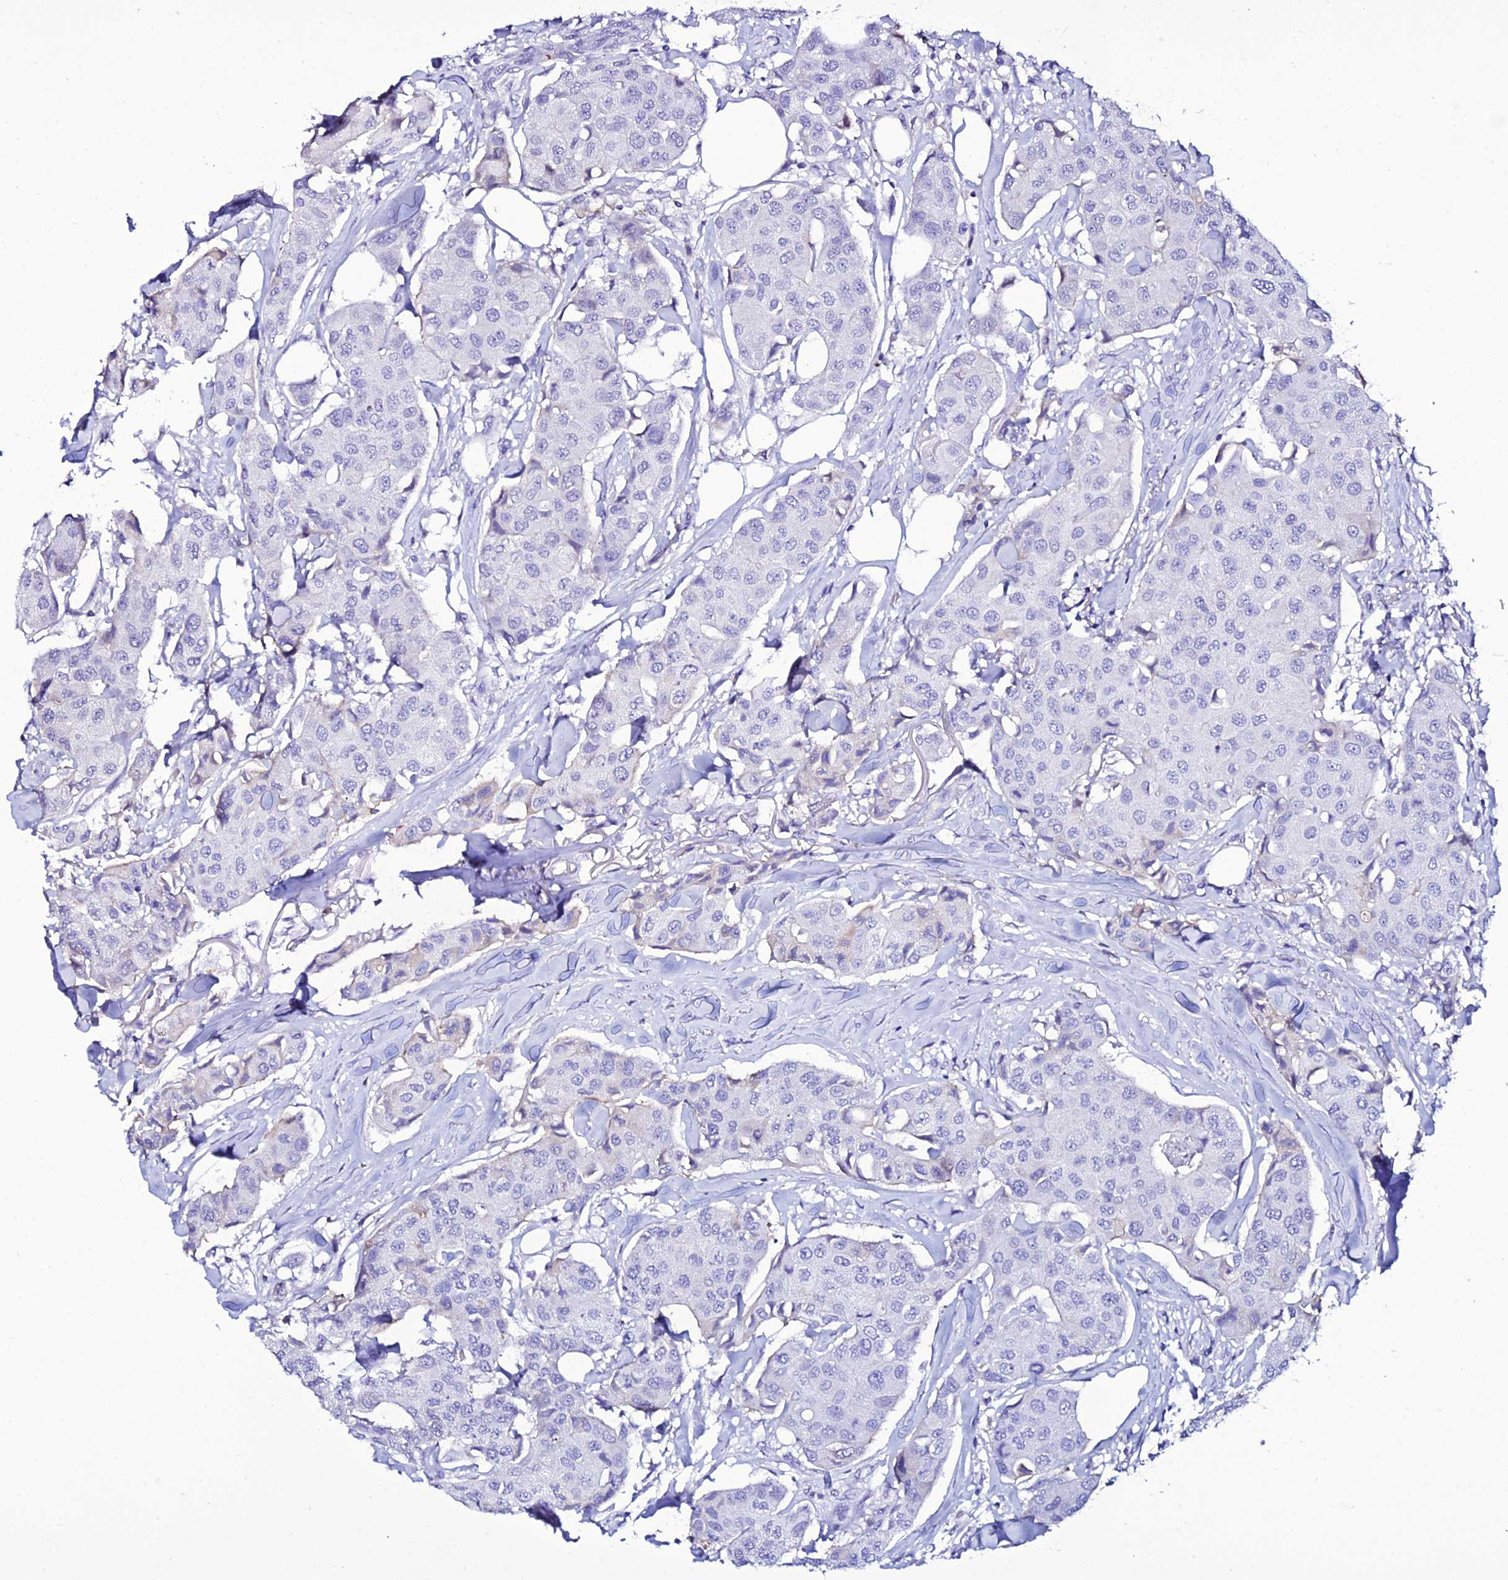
{"staining": {"intensity": "negative", "quantity": "none", "location": "none"}, "tissue": "breast cancer", "cell_type": "Tumor cells", "image_type": "cancer", "snomed": [{"axis": "morphology", "description": "Duct carcinoma"}, {"axis": "topography", "description": "Breast"}], "caption": "Immunohistochemistry image of breast cancer (invasive ductal carcinoma) stained for a protein (brown), which demonstrates no positivity in tumor cells. (DAB immunohistochemistry, high magnification).", "gene": "DEFB132", "patient": {"sex": "female", "age": 80}}